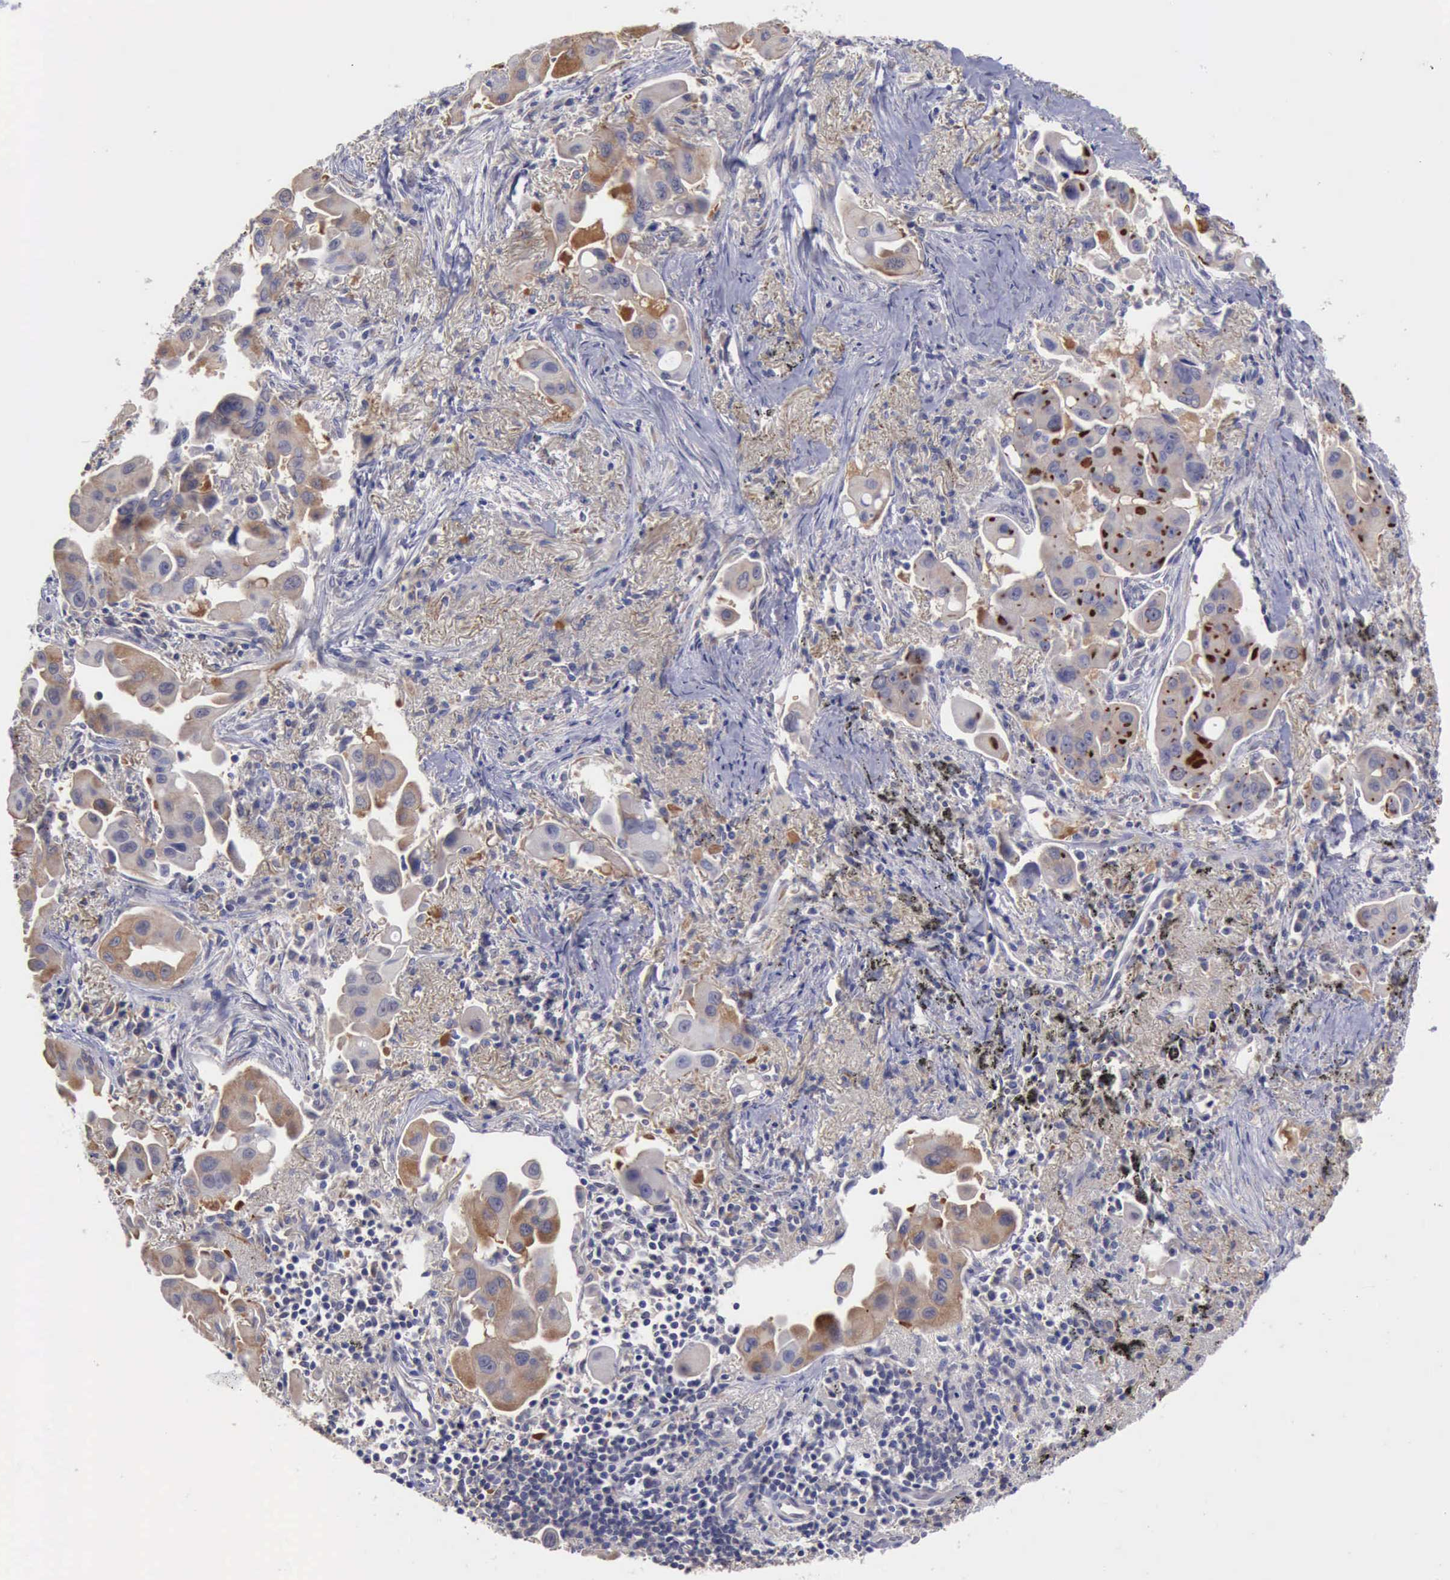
{"staining": {"intensity": "weak", "quantity": "<25%", "location": "cytoplasmic/membranous"}, "tissue": "lung cancer", "cell_type": "Tumor cells", "image_type": "cancer", "snomed": [{"axis": "morphology", "description": "Adenocarcinoma, NOS"}, {"axis": "topography", "description": "Lung"}], "caption": "Tumor cells are negative for brown protein staining in lung adenocarcinoma. Nuclei are stained in blue.", "gene": "PHKA1", "patient": {"sex": "male", "age": 68}}